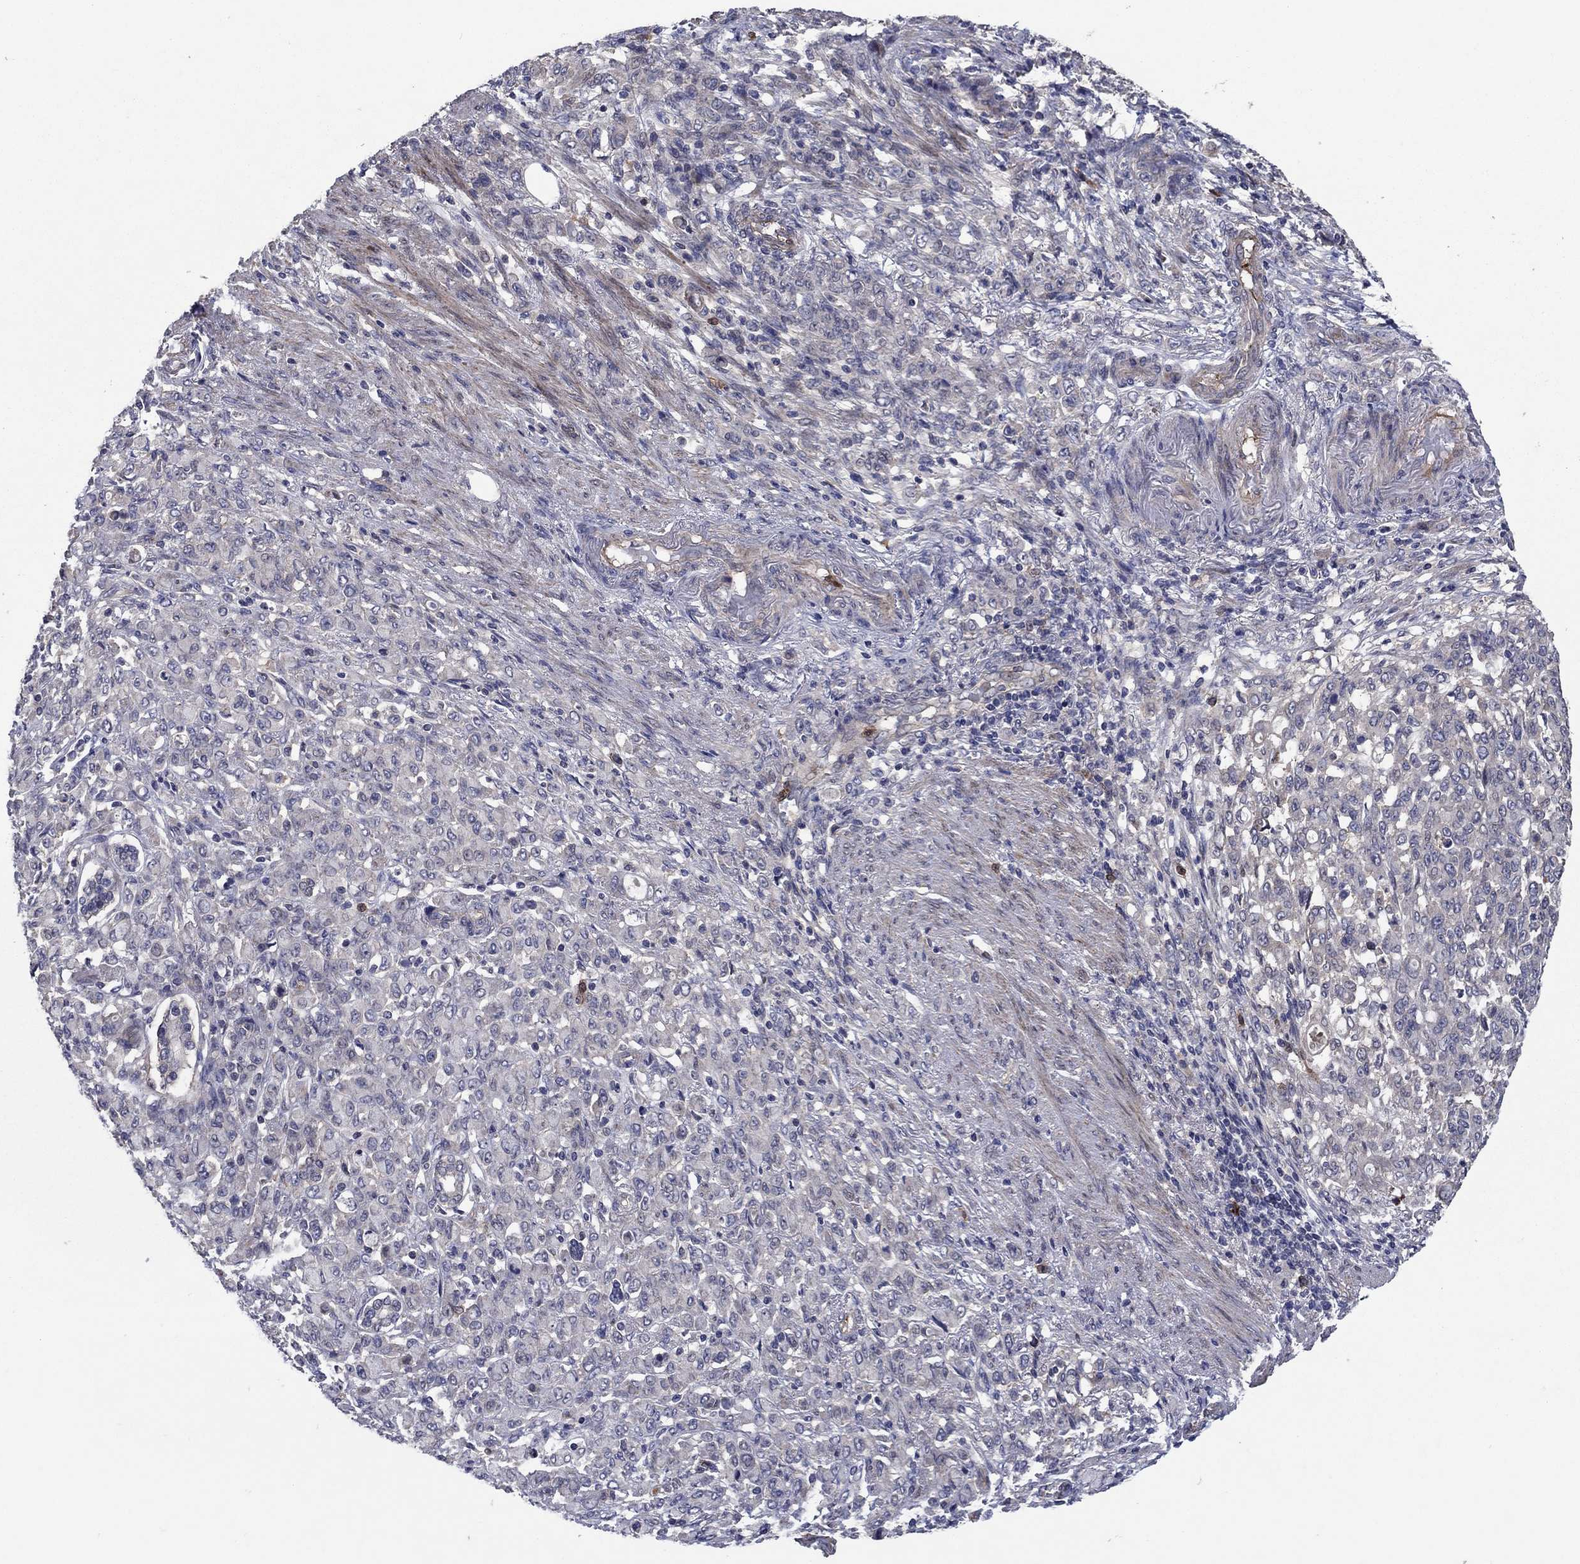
{"staining": {"intensity": "negative", "quantity": "none", "location": "none"}, "tissue": "stomach cancer", "cell_type": "Tumor cells", "image_type": "cancer", "snomed": [{"axis": "morphology", "description": "Normal tissue, NOS"}, {"axis": "morphology", "description": "Adenocarcinoma, NOS"}, {"axis": "topography", "description": "Stomach"}], "caption": "High power microscopy micrograph of an immunohistochemistry image of adenocarcinoma (stomach), revealing no significant positivity in tumor cells.", "gene": "MSRB1", "patient": {"sex": "female", "age": 79}}